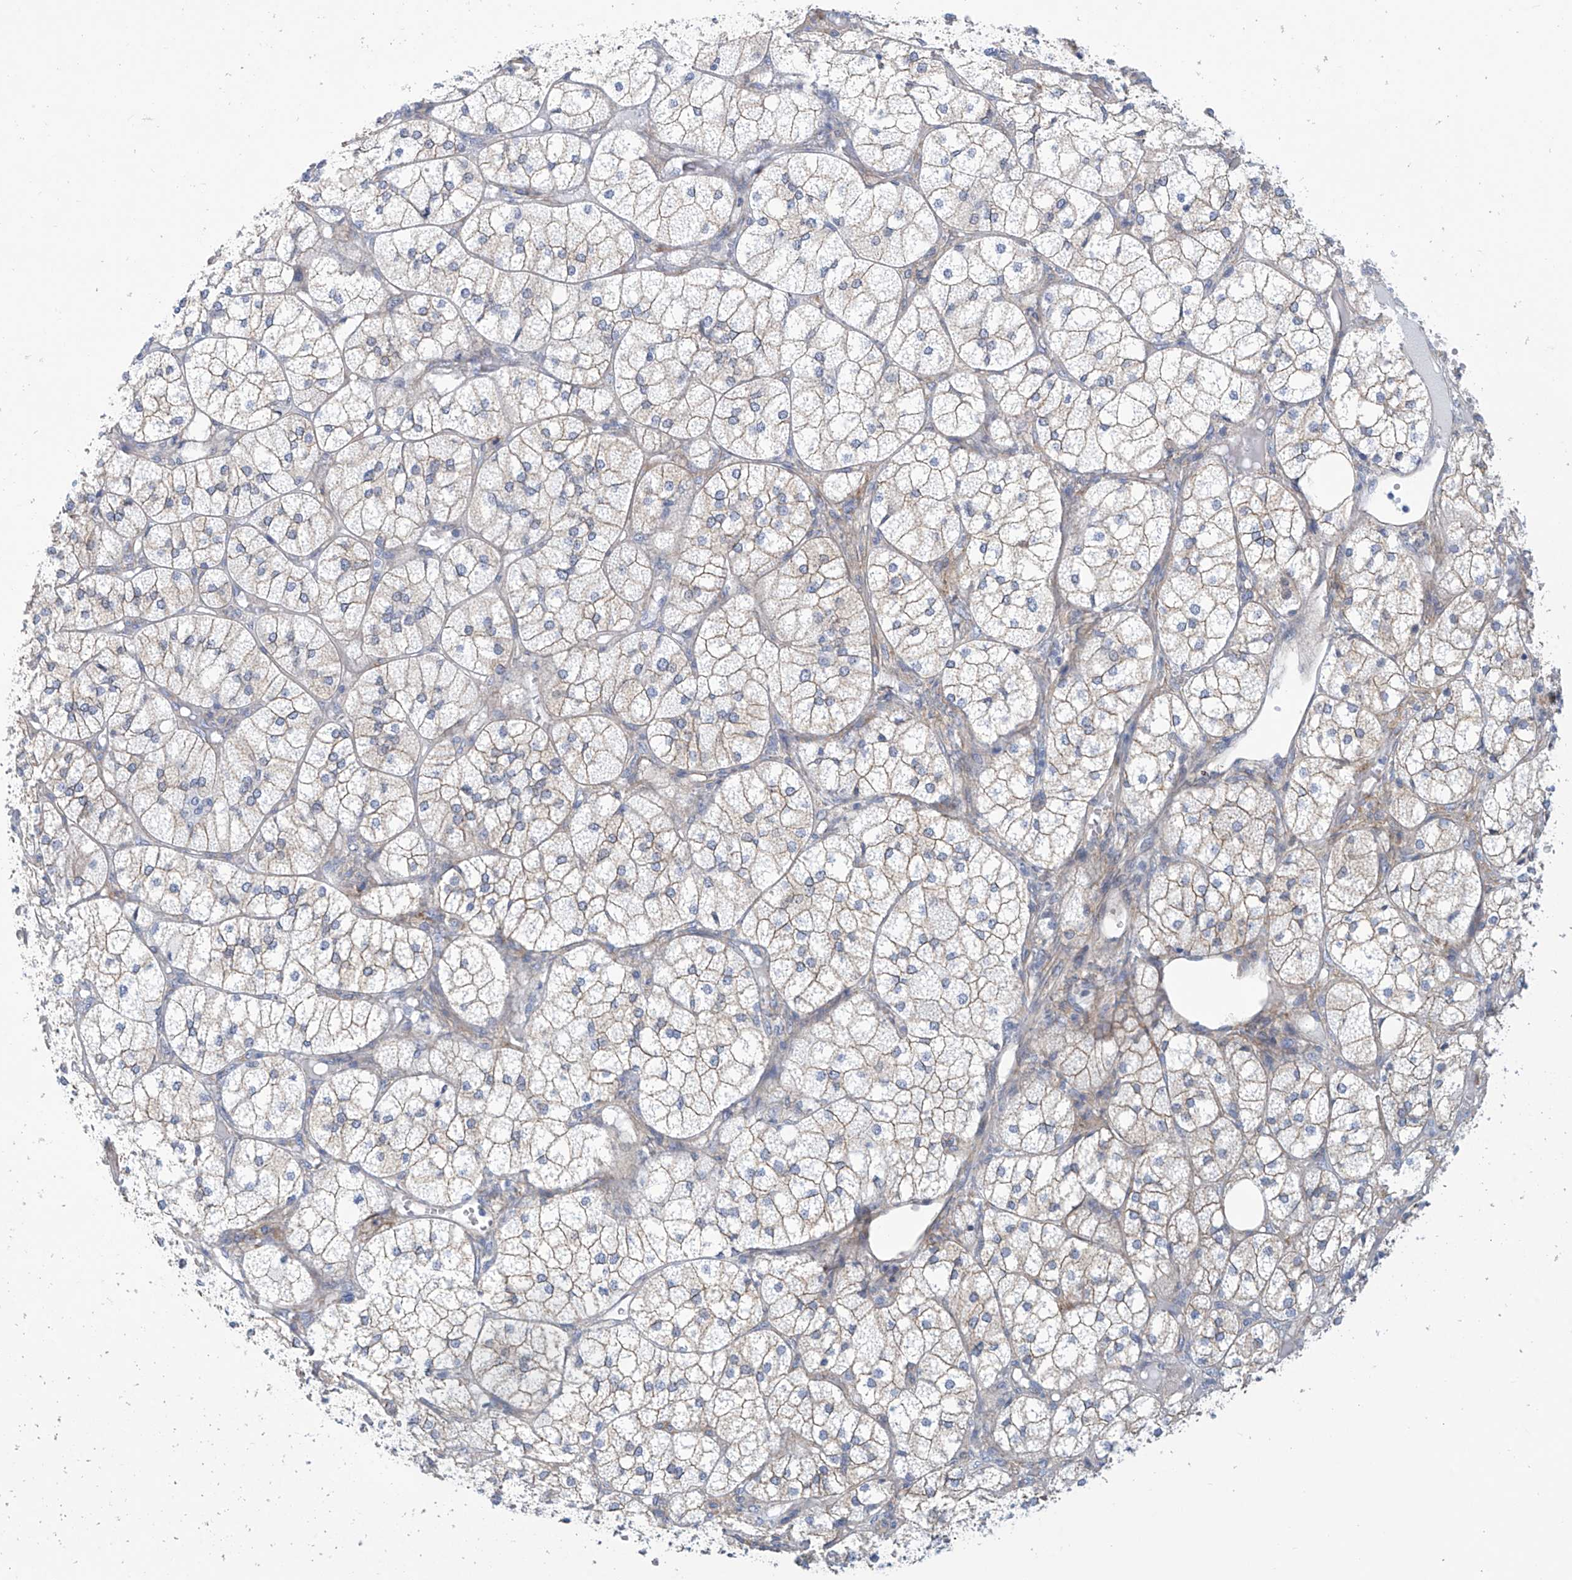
{"staining": {"intensity": "moderate", "quantity": "25%-75%", "location": "cytoplasmic/membranous"}, "tissue": "adrenal gland", "cell_type": "Glandular cells", "image_type": "normal", "snomed": [{"axis": "morphology", "description": "Normal tissue, NOS"}, {"axis": "topography", "description": "Adrenal gland"}], "caption": "This micrograph reveals immunohistochemistry (IHC) staining of unremarkable human adrenal gland, with medium moderate cytoplasmic/membranous positivity in approximately 25%-75% of glandular cells.", "gene": "ABHD13", "patient": {"sex": "female", "age": 61}}